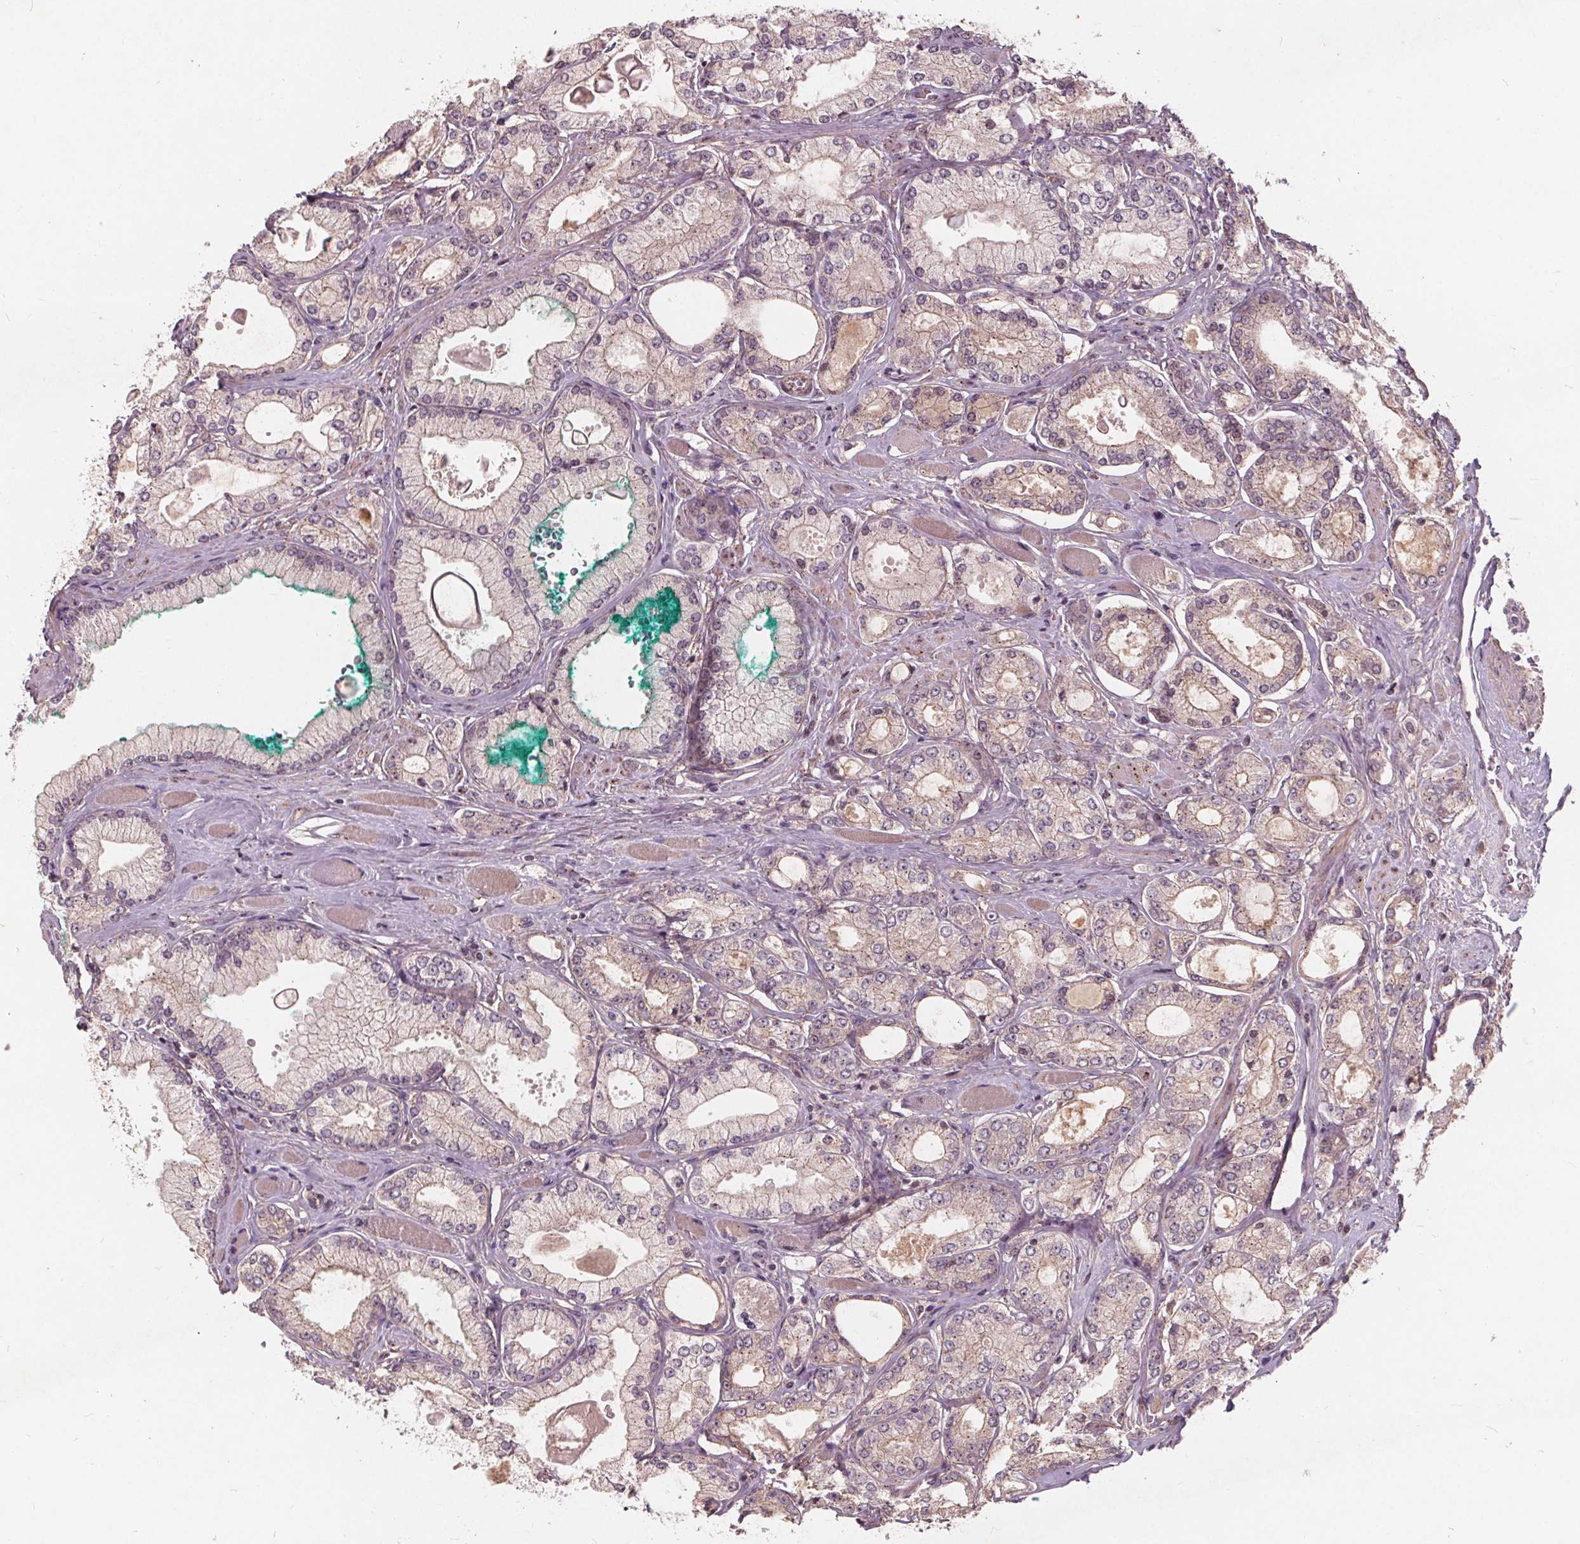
{"staining": {"intensity": "weak", "quantity": "<25%", "location": "cytoplasmic/membranous"}, "tissue": "prostate cancer", "cell_type": "Tumor cells", "image_type": "cancer", "snomed": [{"axis": "morphology", "description": "Adenocarcinoma, High grade"}, {"axis": "topography", "description": "Prostate"}], "caption": "The photomicrograph exhibits no significant expression in tumor cells of prostate cancer (high-grade adenocarcinoma).", "gene": "CSNK1G2", "patient": {"sex": "male", "age": 68}}